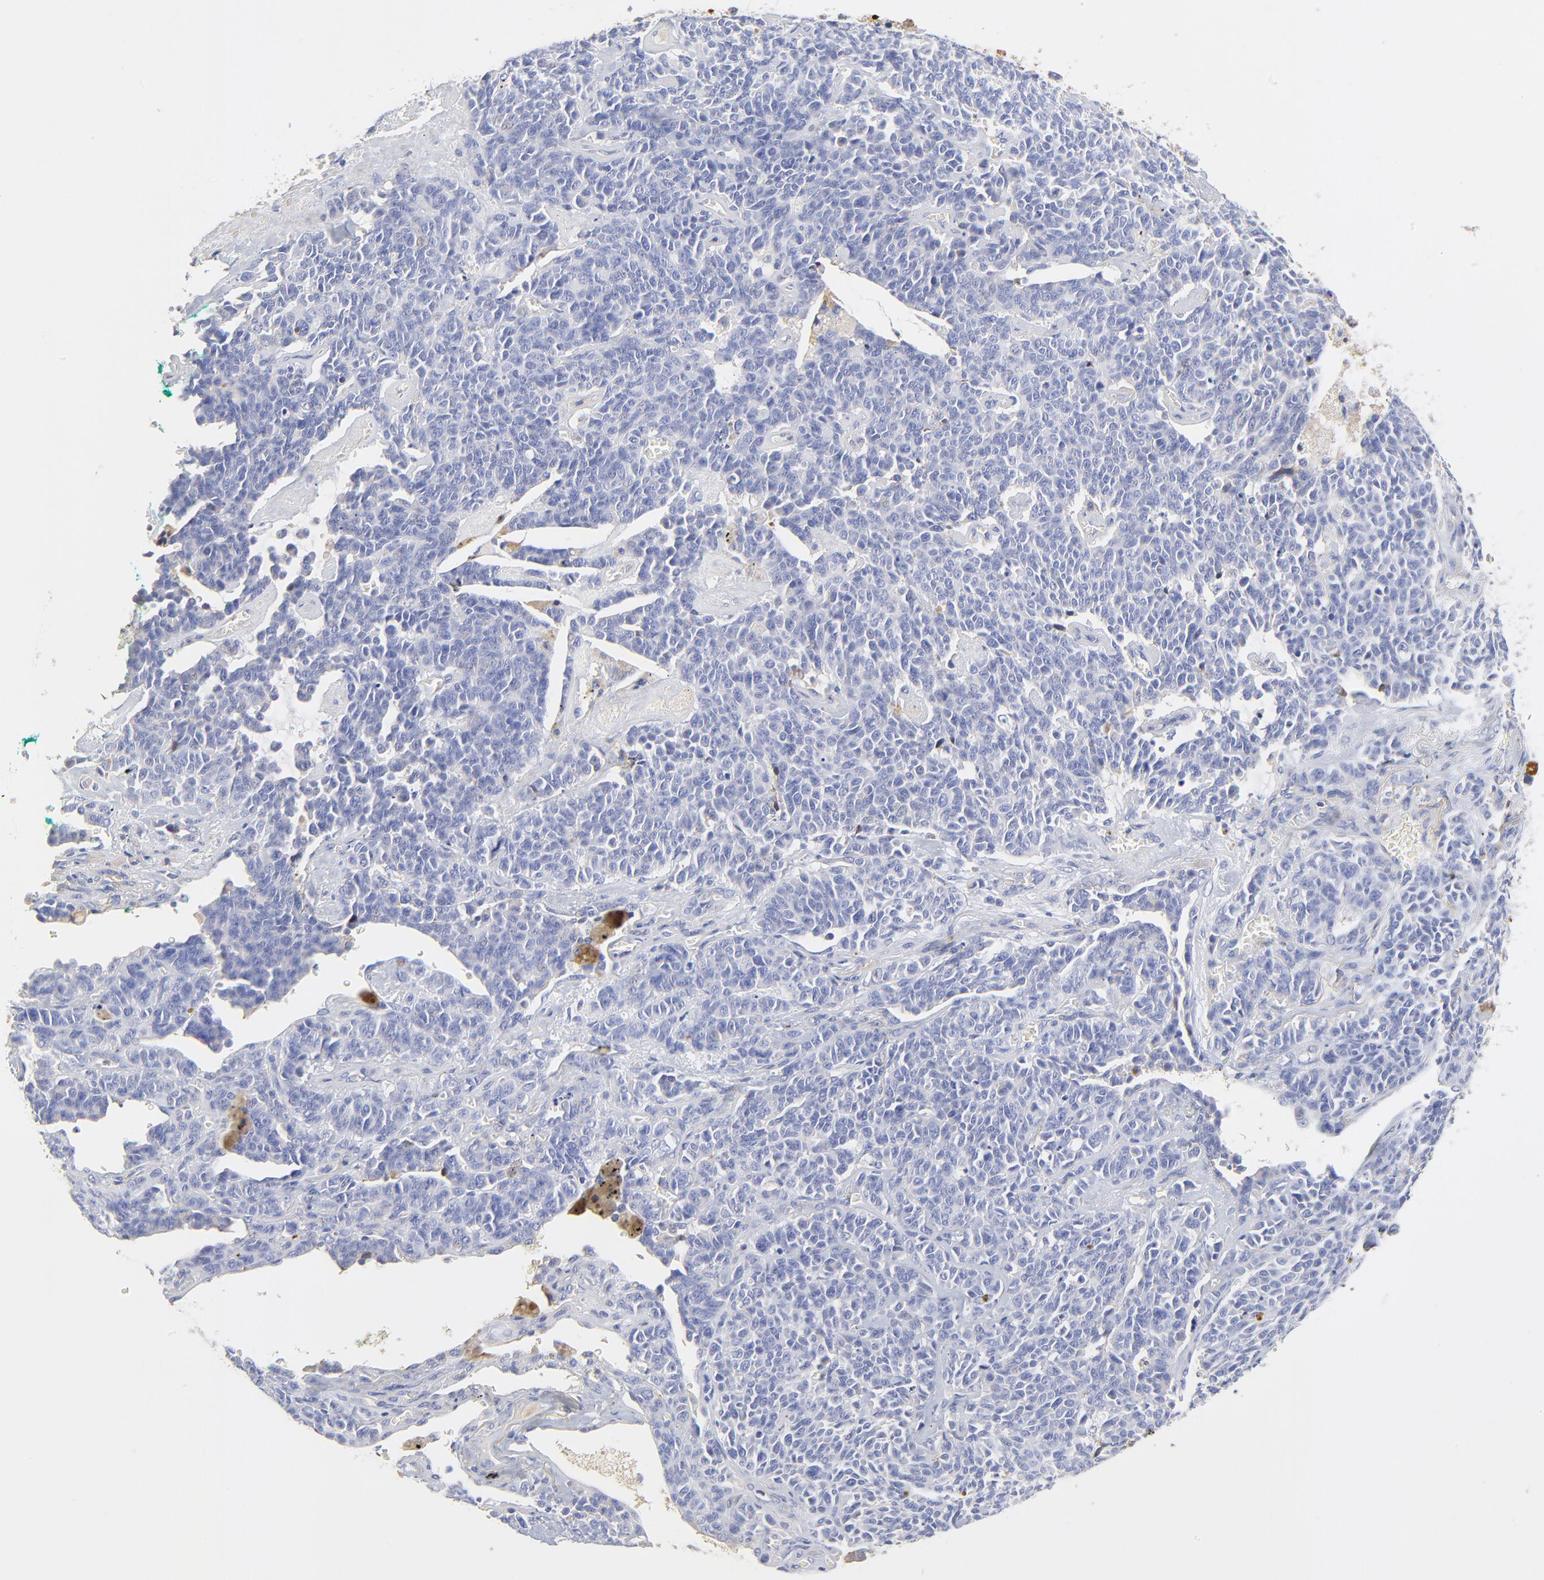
{"staining": {"intensity": "negative", "quantity": "none", "location": "none"}, "tissue": "lung cancer", "cell_type": "Tumor cells", "image_type": "cancer", "snomed": [{"axis": "morphology", "description": "Neoplasm, malignant, NOS"}, {"axis": "topography", "description": "Lung"}], "caption": "Malignant neoplasm (lung) was stained to show a protein in brown. There is no significant expression in tumor cells.", "gene": "MDGA2", "patient": {"sex": "female", "age": 58}}